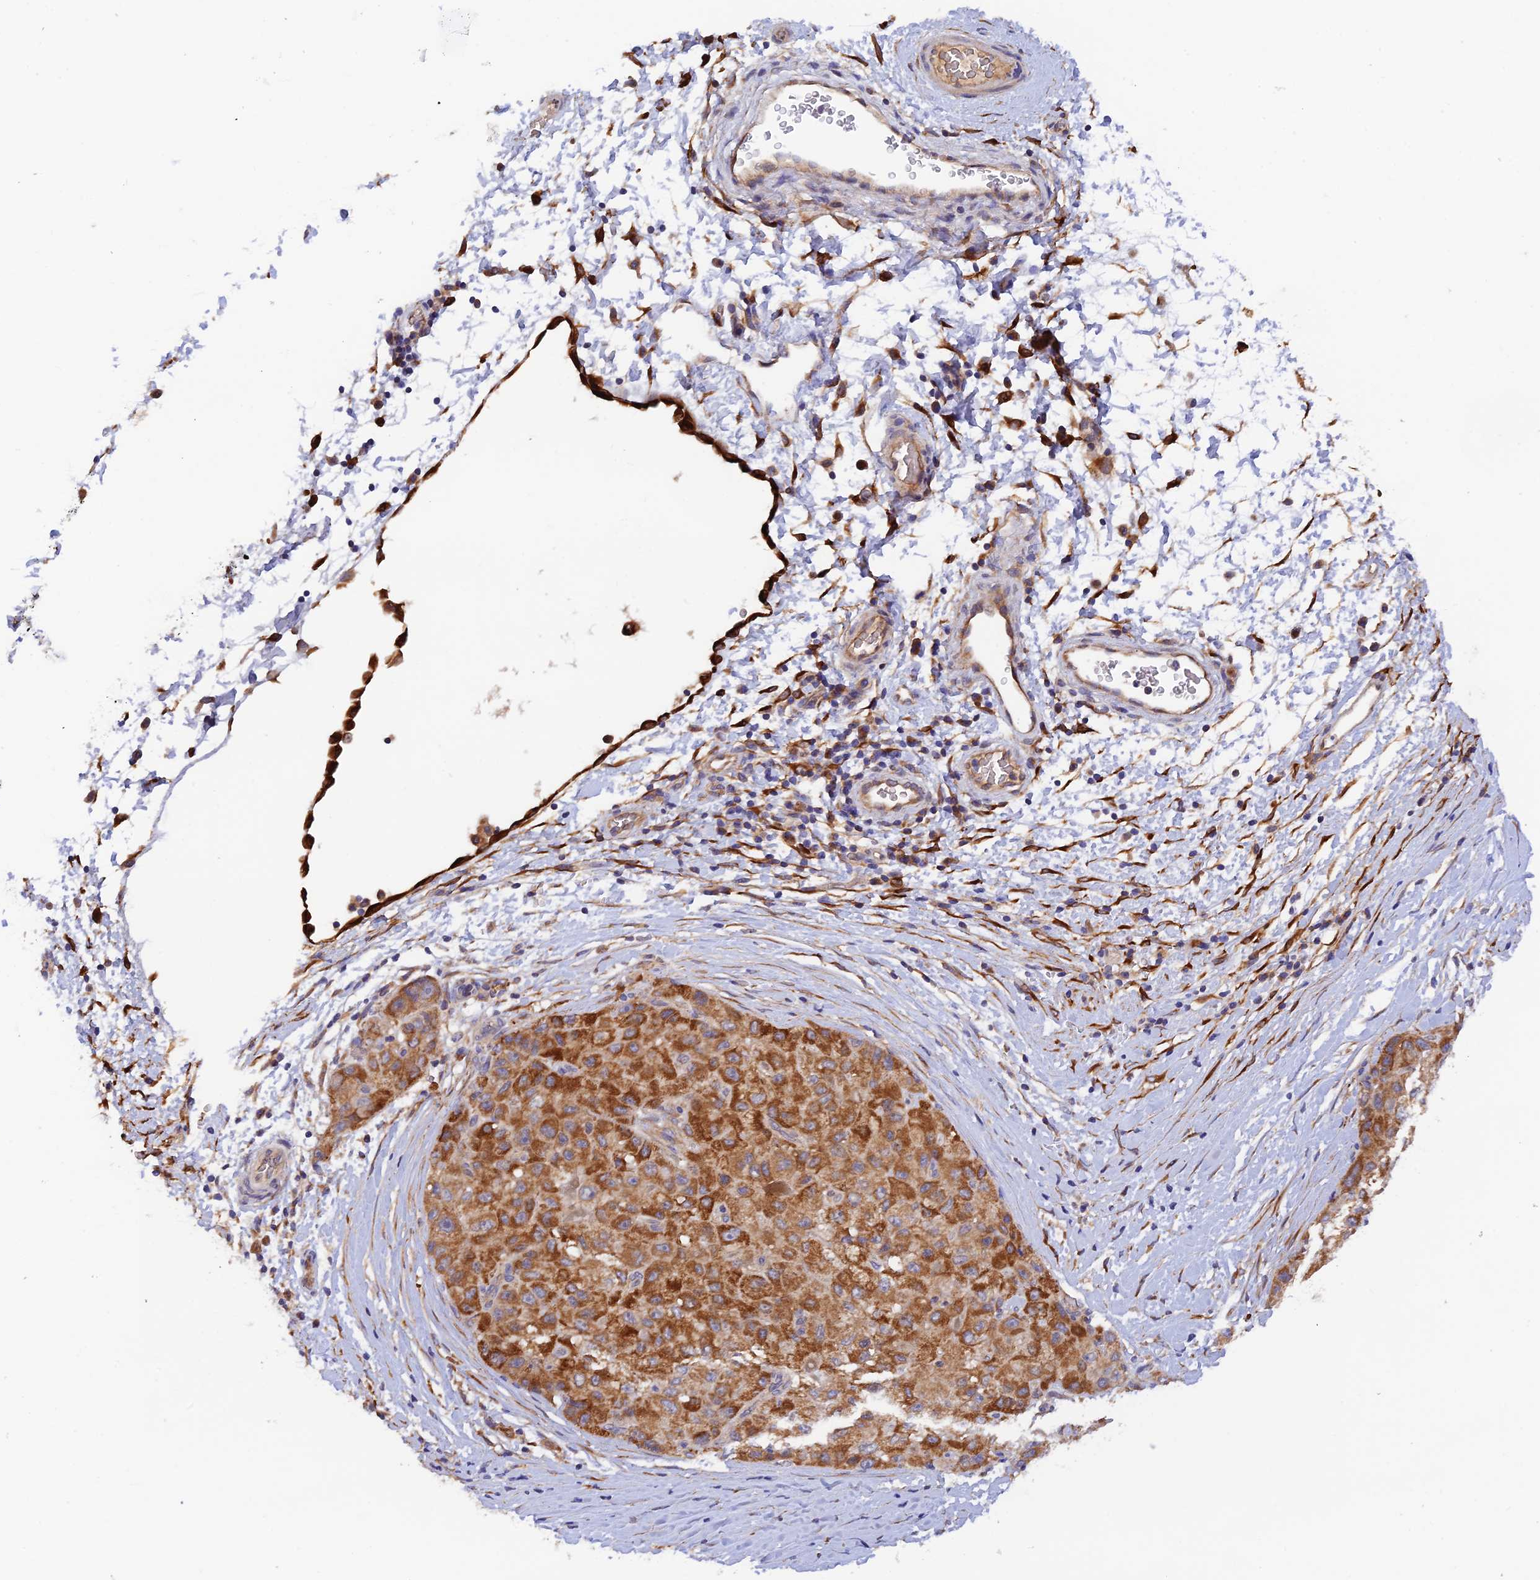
{"staining": {"intensity": "strong", "quantity": ">75%", "location": "cytoplasmic/membranous"}, "tissue": "liver cancer", "cell_type": "Tumor cells", "image_type": "cancer", "snomed": [{"axis": "morphology", "description": "Carcinoma, Hepatocellular, NOS"}, {"axis": "topography", "description": "Liver"}], "caption": "The photomicrograph demonstrates immunohistochemical staining of liver cancer. There is strong cytoplasmic/membranous staining is seen in about >75% of tumor cells.", "gene": "RANBP6", "patient": {"sex": "male", "age": 80}}